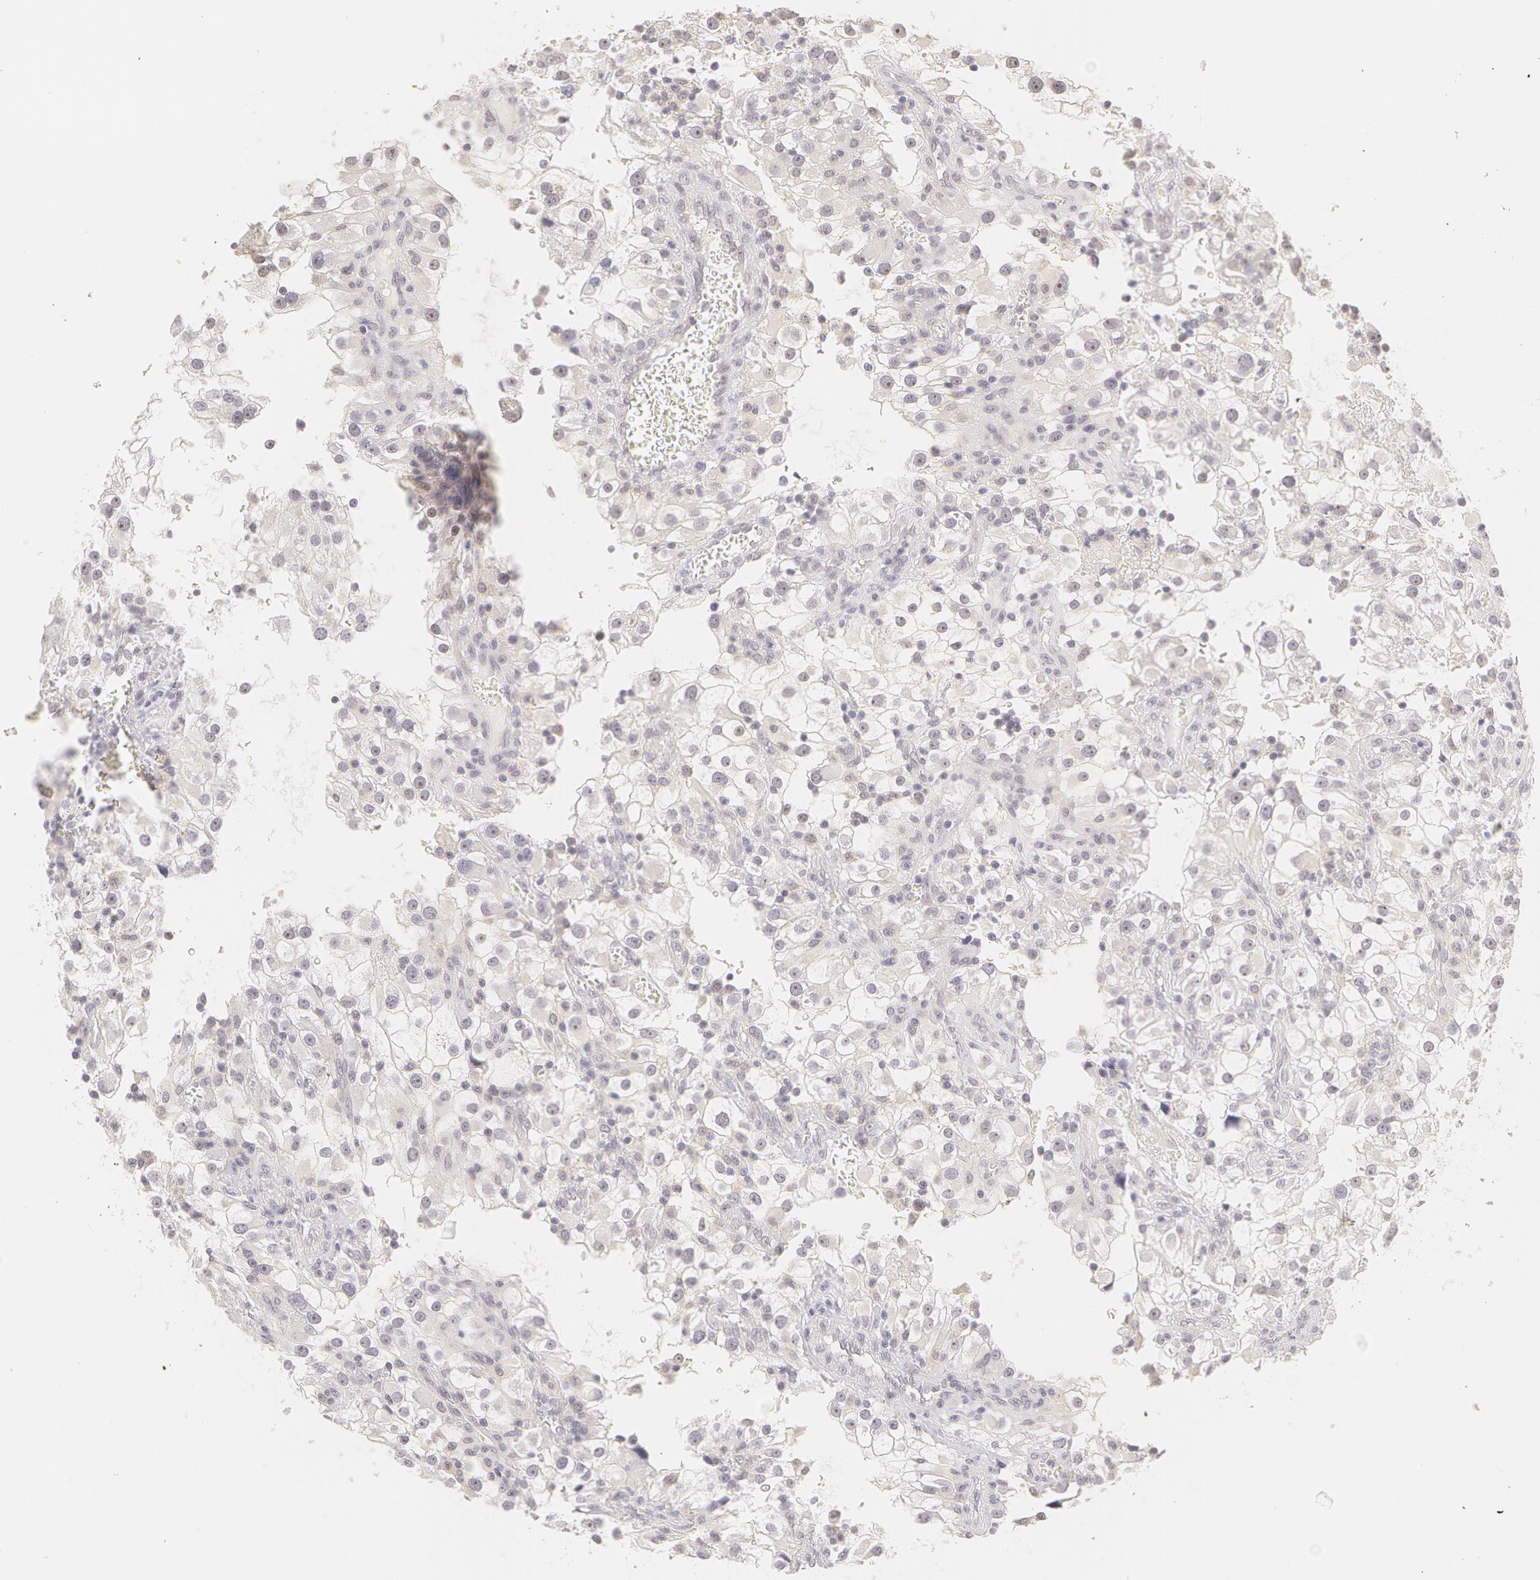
{"staining": {"intensity": "negative", "quantity": "none", "location": "none"}, "tissue": "renal cancer", "cell_type": "Tumor cells", "image_type": "cancer", "snomed": [{"axis": "morphology", "description": "Adenocarcinoma, NOS"}, {"axis": "topography", "description": "Kidney"}], "caption": "Immunohistochemistry (IHC) histopathology image of neoplastic tissue: renal adenocarcinoma stained with DAB (3,3'-diaminobenzidine) displays no significant protein staining in tumor cells. (Stains: DAB (3,3'-diaminobenzidine) IHC with hematoxylin counter stain, Microscopy: brightfield microscopy at high magnification).", "gene": "ZNF597", "patient": {"sex": "female", "age": 52}}